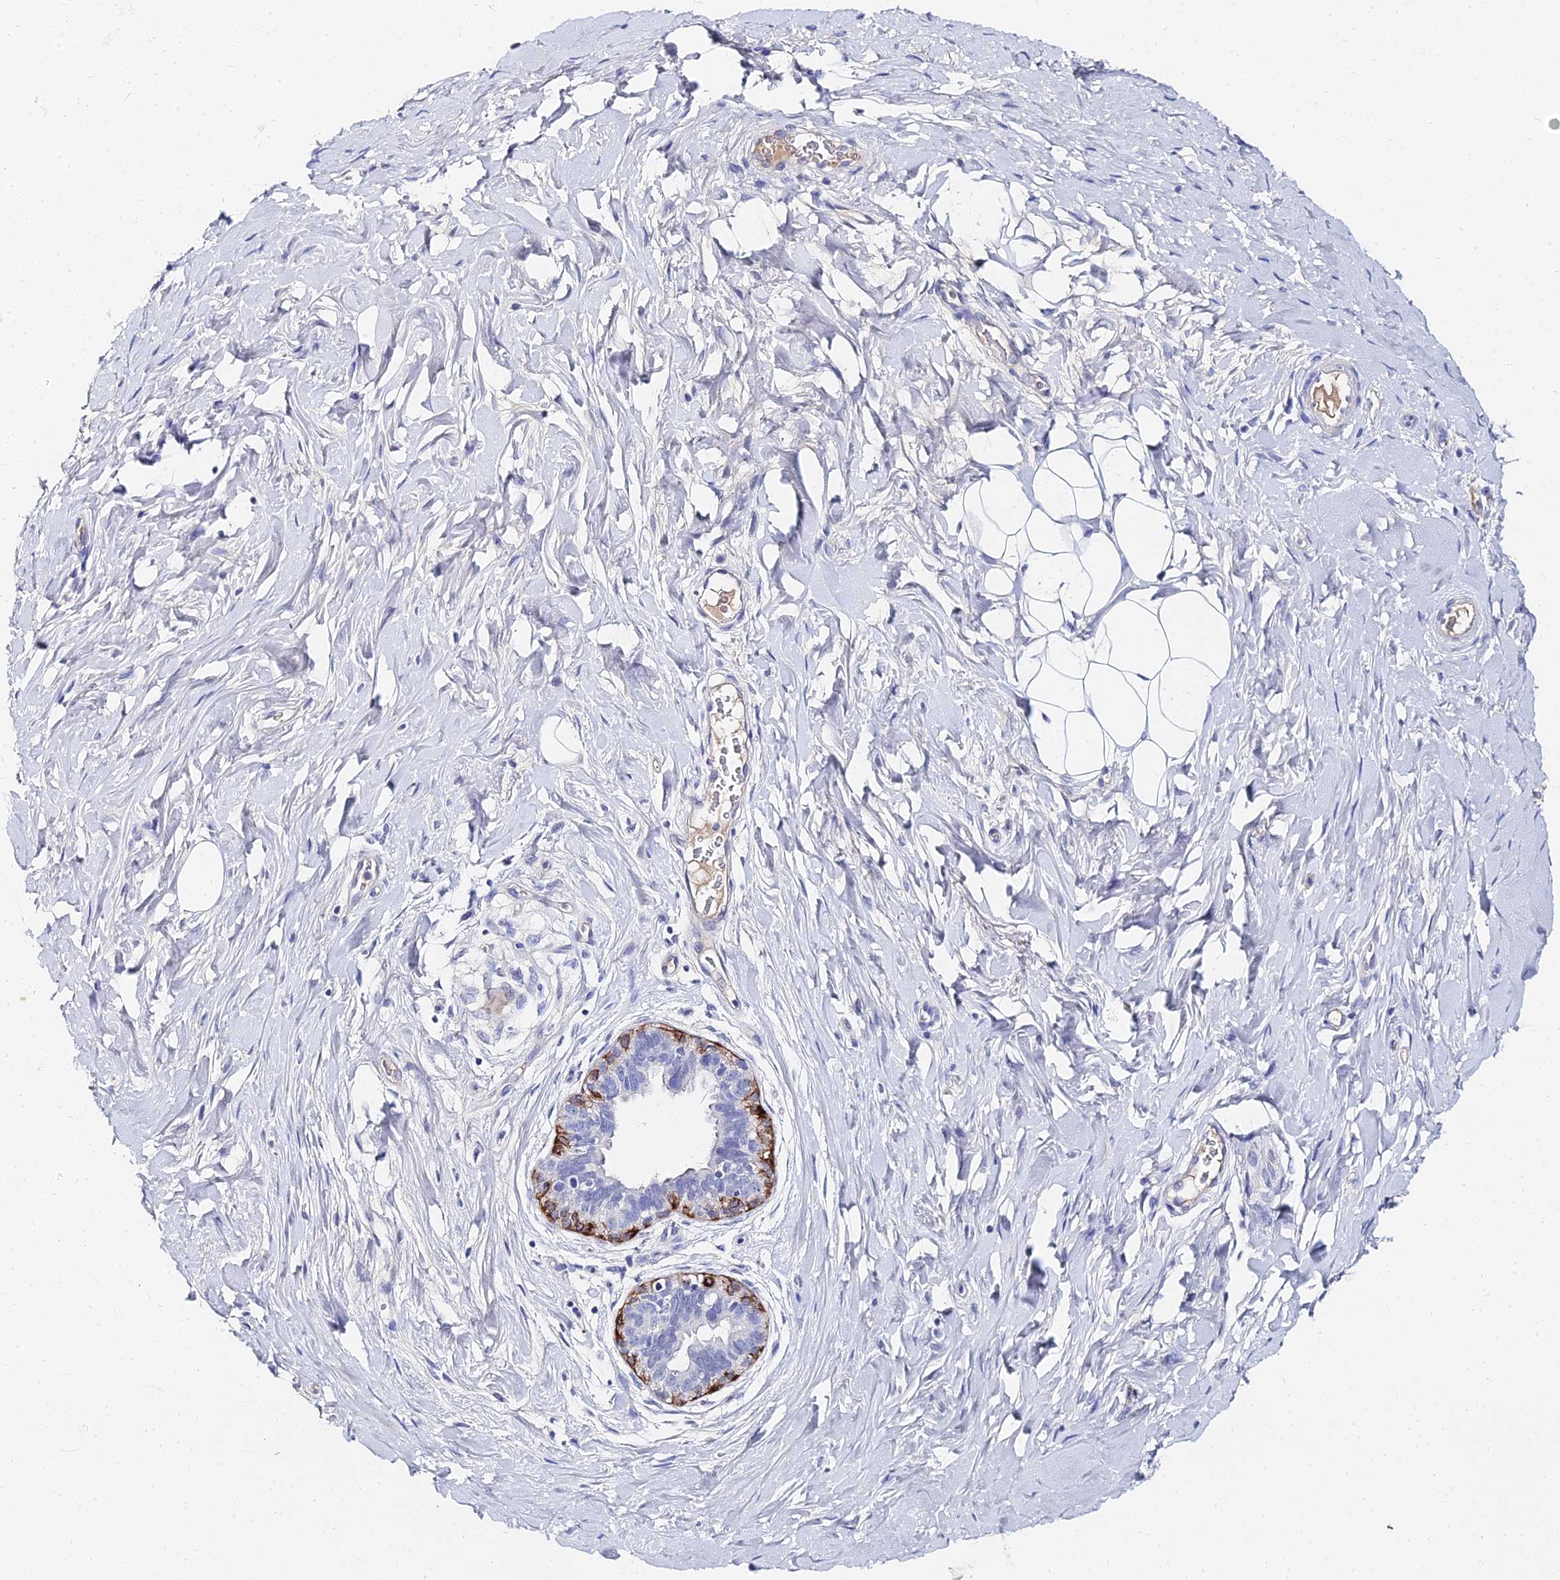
{"staining": {"intensity": "negative", "quantity": "none", "location": "none"}, "tissue": "adipose tissue", "cell_type": "Adipocytes", "image_type": "normal", "snomed": [{"axis": "morphology", "description": "Normal tissue, NOS"}, {"axis": "topography", "description": "Breast"}], "caption": "Image shows no protein positivity in adipocytes of benign adipose tissue.", "gene": "KRT17", "patient": {"sex": "female", "age": 26}}